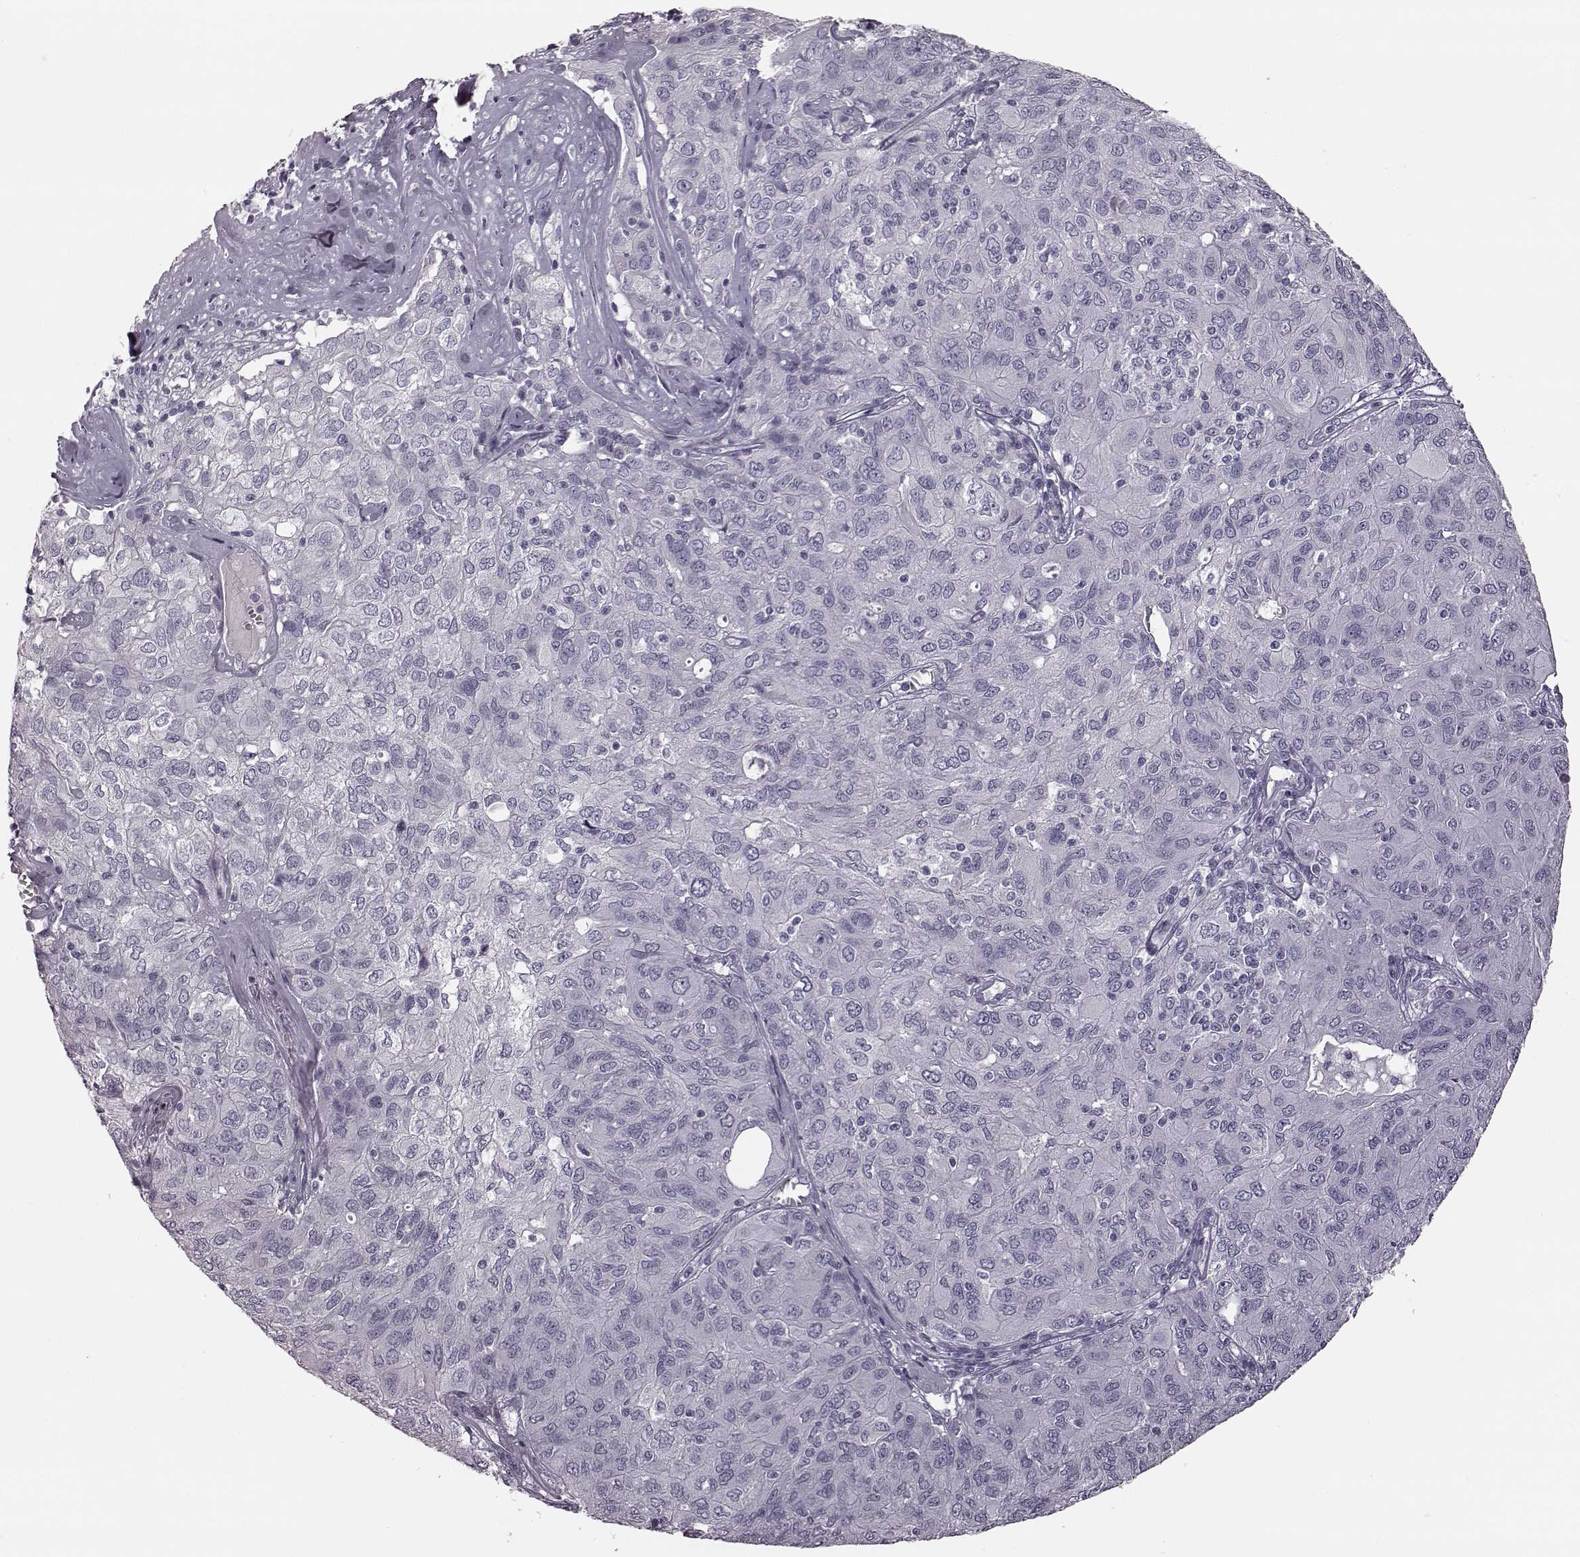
{"staining": {"intensity": "negative", "quantity": "none", "location": "none"}, "tissue": "ovarian cancer", "cell_type": "Tumor cells", "image_type": "cancer", "snomed": [{"axis": "morphology", "description": "Carcinoma, endometroid"}, {"axis": "topography", "description": "Ovary"}], "caption": "The micrograph demonstrates no staining of tumor cells in ovarian endometroid carcinoma.", "gene": "ZNF433", "patient": {"sex": "female", "age": 50}}